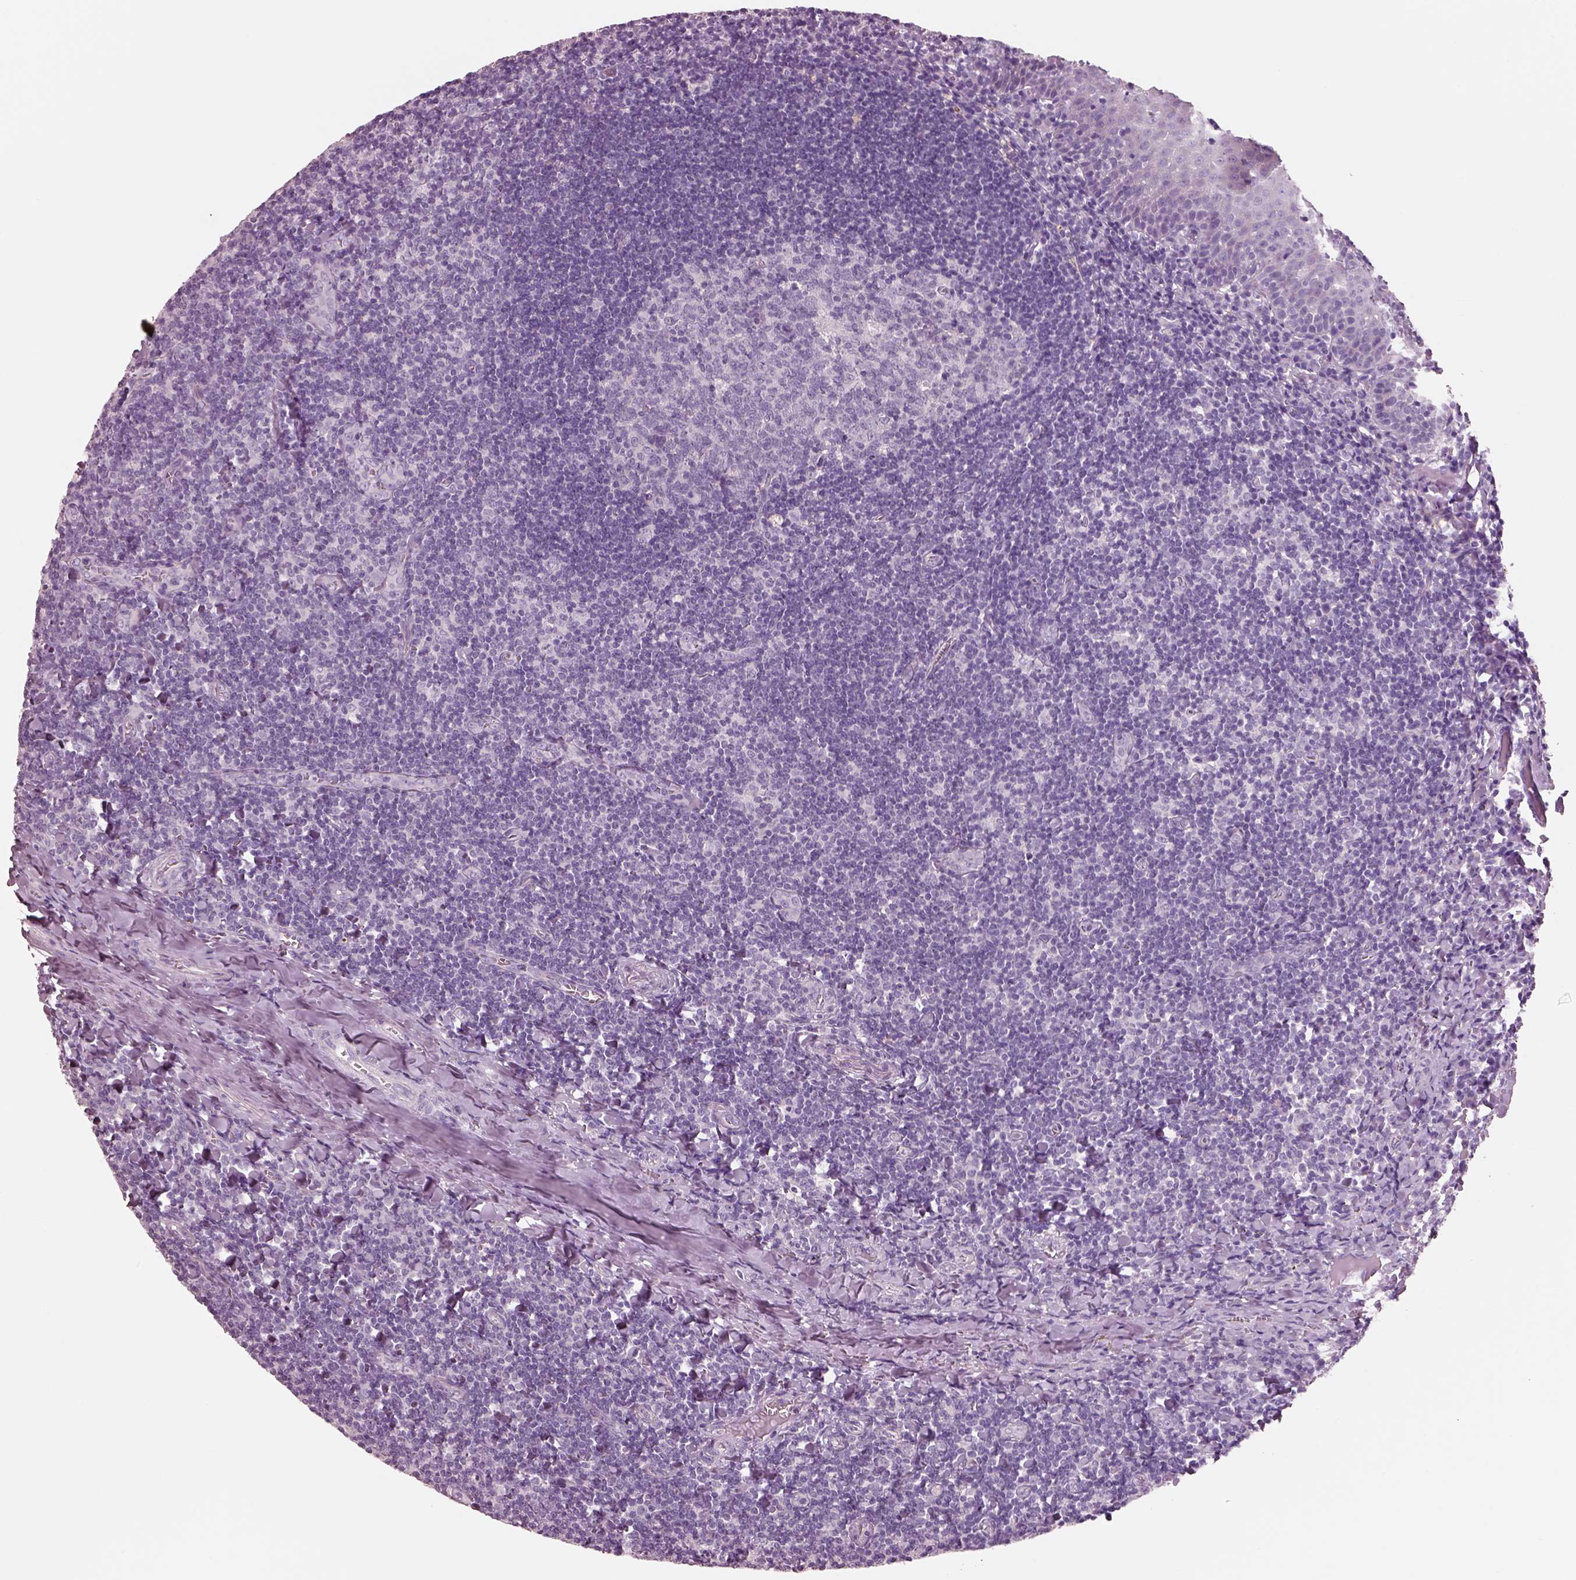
{"staining": {"intensity": "negative", "quantity": "none", "location": "none"}, "tissue": "tonsil", "cell_type": "Germinal center cells", "image_type": "normal", "snomed": [{"axis": "morphology", "description": "Normal tissue, NOS"}, {"axis": "morphology", "description": "Inflammation, NOS"}, {"axis": "topography", "description": "Tonsil"}], "caption": "Immunohistochemistry (IHC) image of benign tonsil: tonsil stained with DAB (3,3'-diaminobenzidine) reveals no significant protein positivity in germinal center cells. (IHC, brightfield microscopy, high magnification).", "gene": "PNOC", "patient": {"sex": "female", "age": 31}}